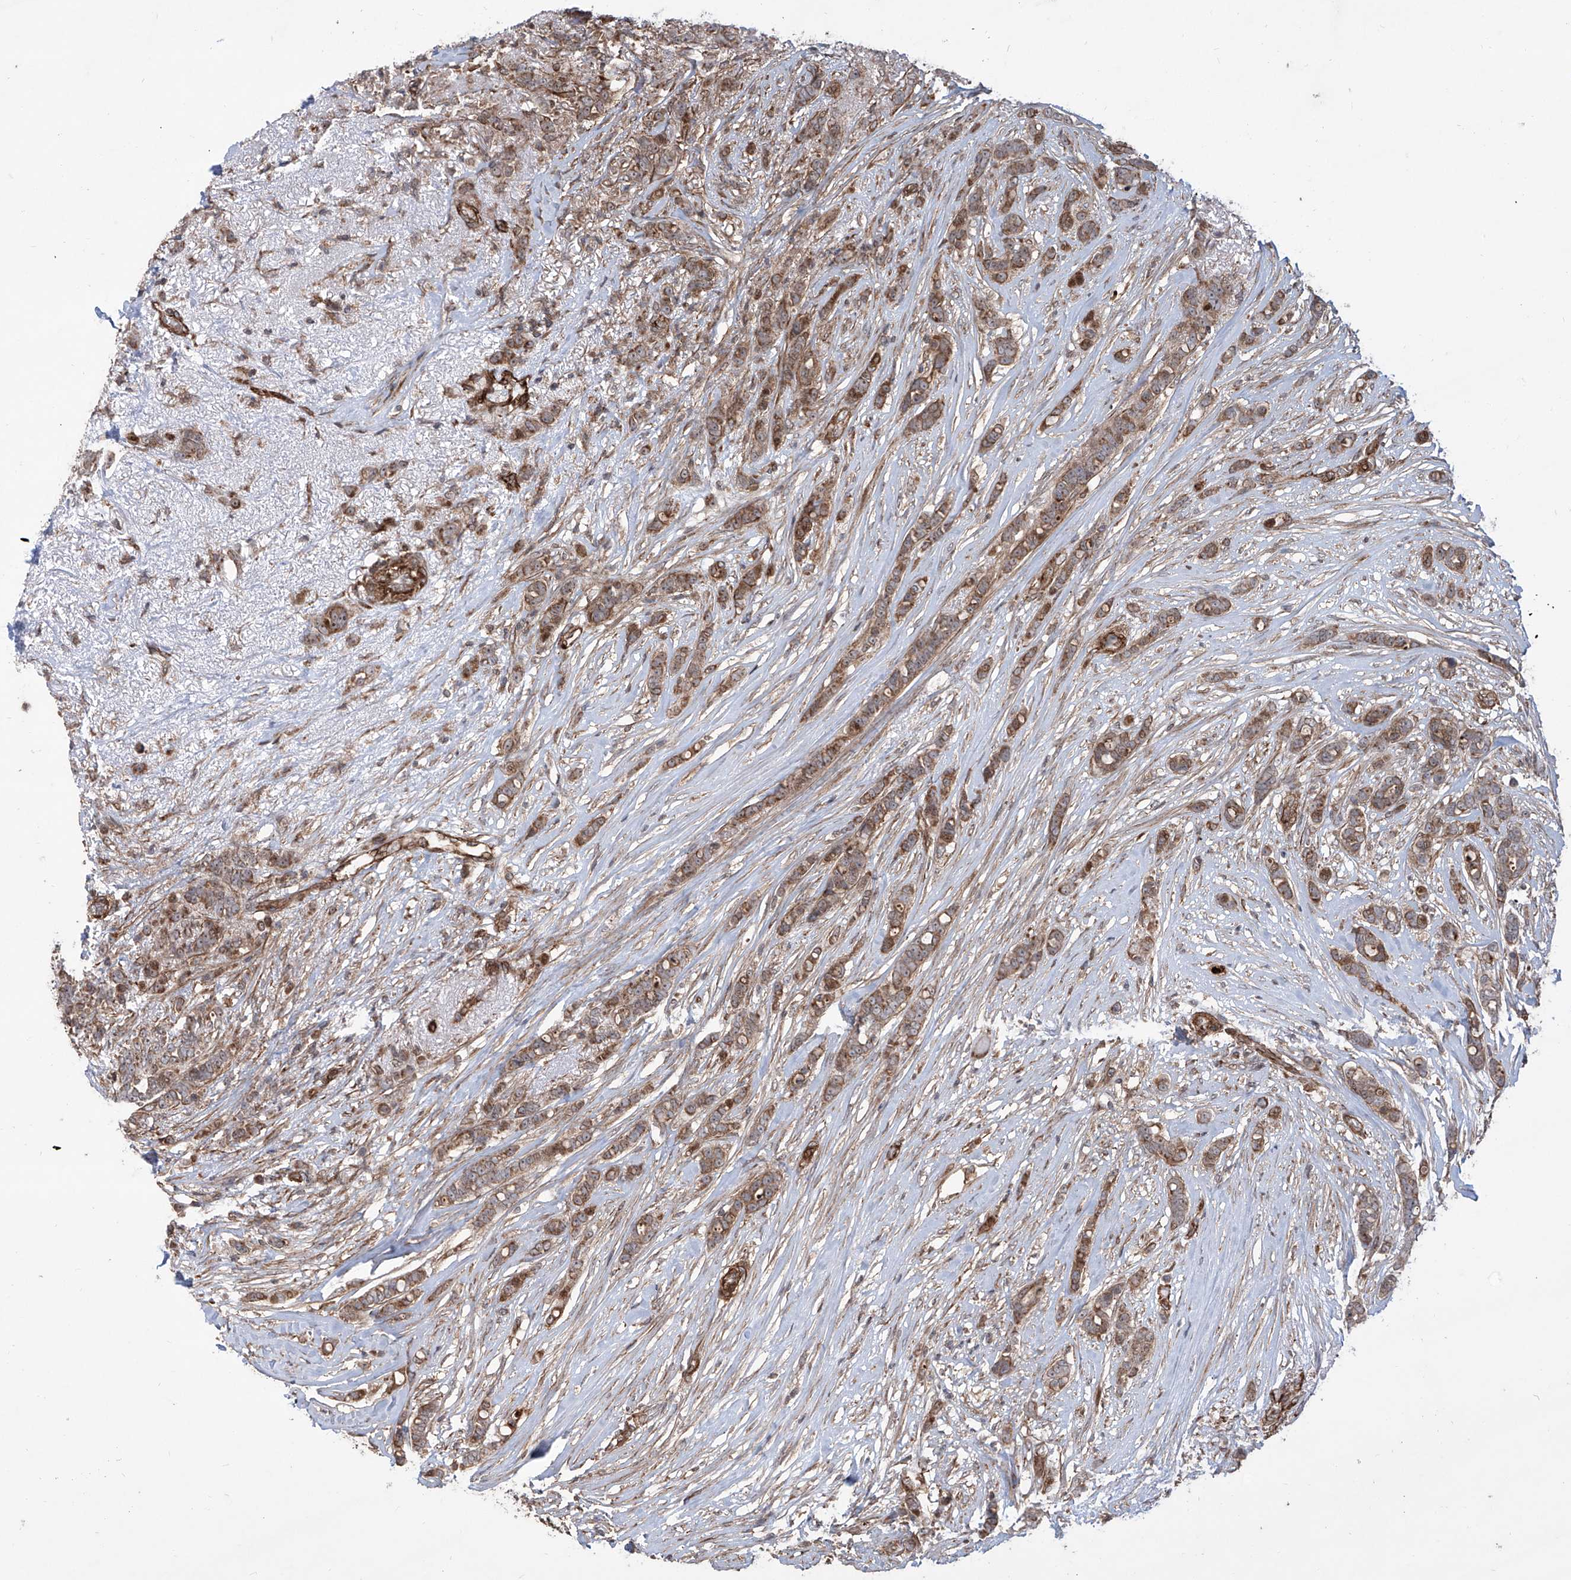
{"staining": {"intensity": "moderate", "quantity": ">75%", "location": "cytoplasmic/membranous"}, "tissue": "breast cancer", "cell_type": "Tumor cells", "image_type": "cancer", "snomed": [{"axis": "morphology", "description": "Lobular carcinoma"}, {"axis": "topography", "description": "Breast"}], "caption": "The photomicrograph reveals a brown stain indicating the presence of a protein in the cytoplasmic/membranous of tumor cells in lobular carcinoma (breast).", "gene": "APAF1", "patient": {"sex": "female", "age": 51}}